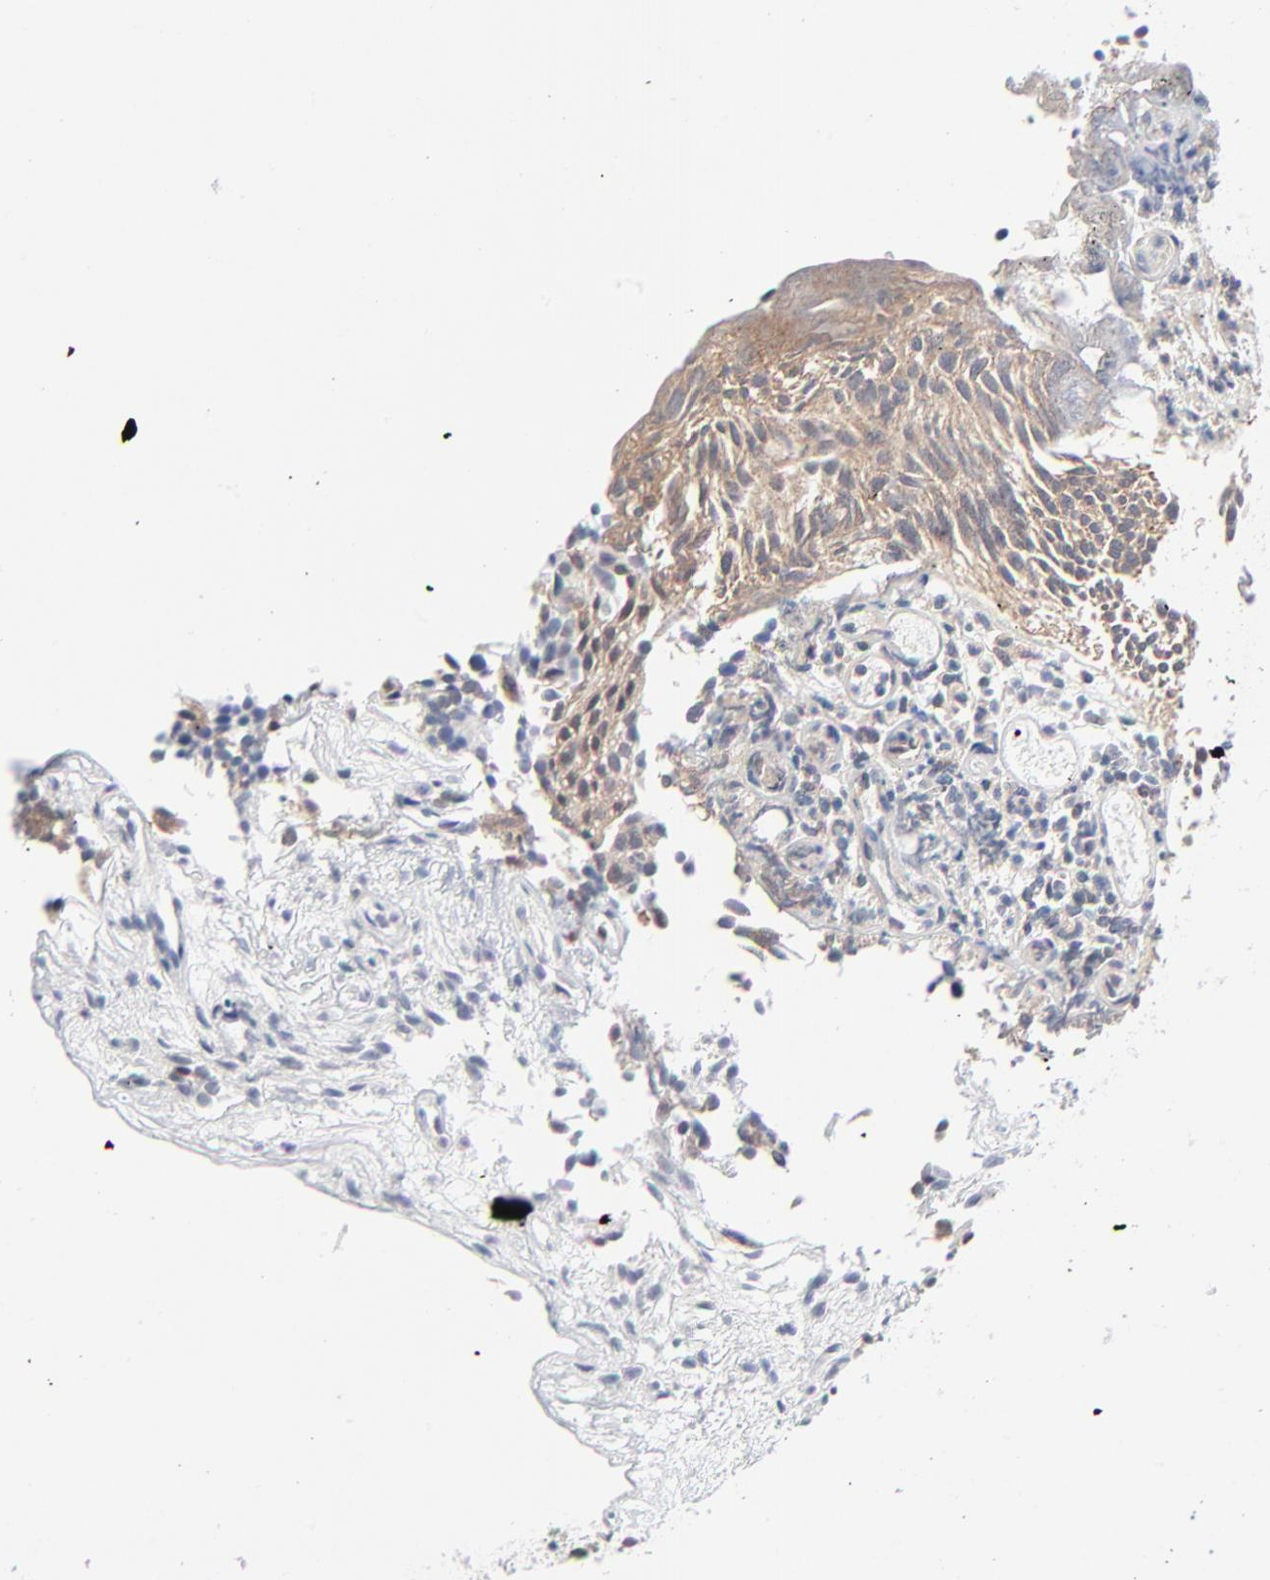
{"staining": {"intensity": "weak", "quantity": ">75%", "location": "cytoplasmic/membranous"}, "tissue": "urothelial cancer", "cell_type": "Tumor cells", "image_type": "cancer", "snomed": [{"axis": "morphology", "description": "Urothelial carcinoma, Low grade"}, {"axis": "topography", "description": "Urinary bladder"}], "caption": "This photomicrograph demonstrates immunohistochemistry staining of human urothelial cancer, with low weak cytoplasmic/membranous positivity in about >75% of tumor cells.", "gene": "RPS6KB1", "patient": {"sex": "male", "age": 85}}